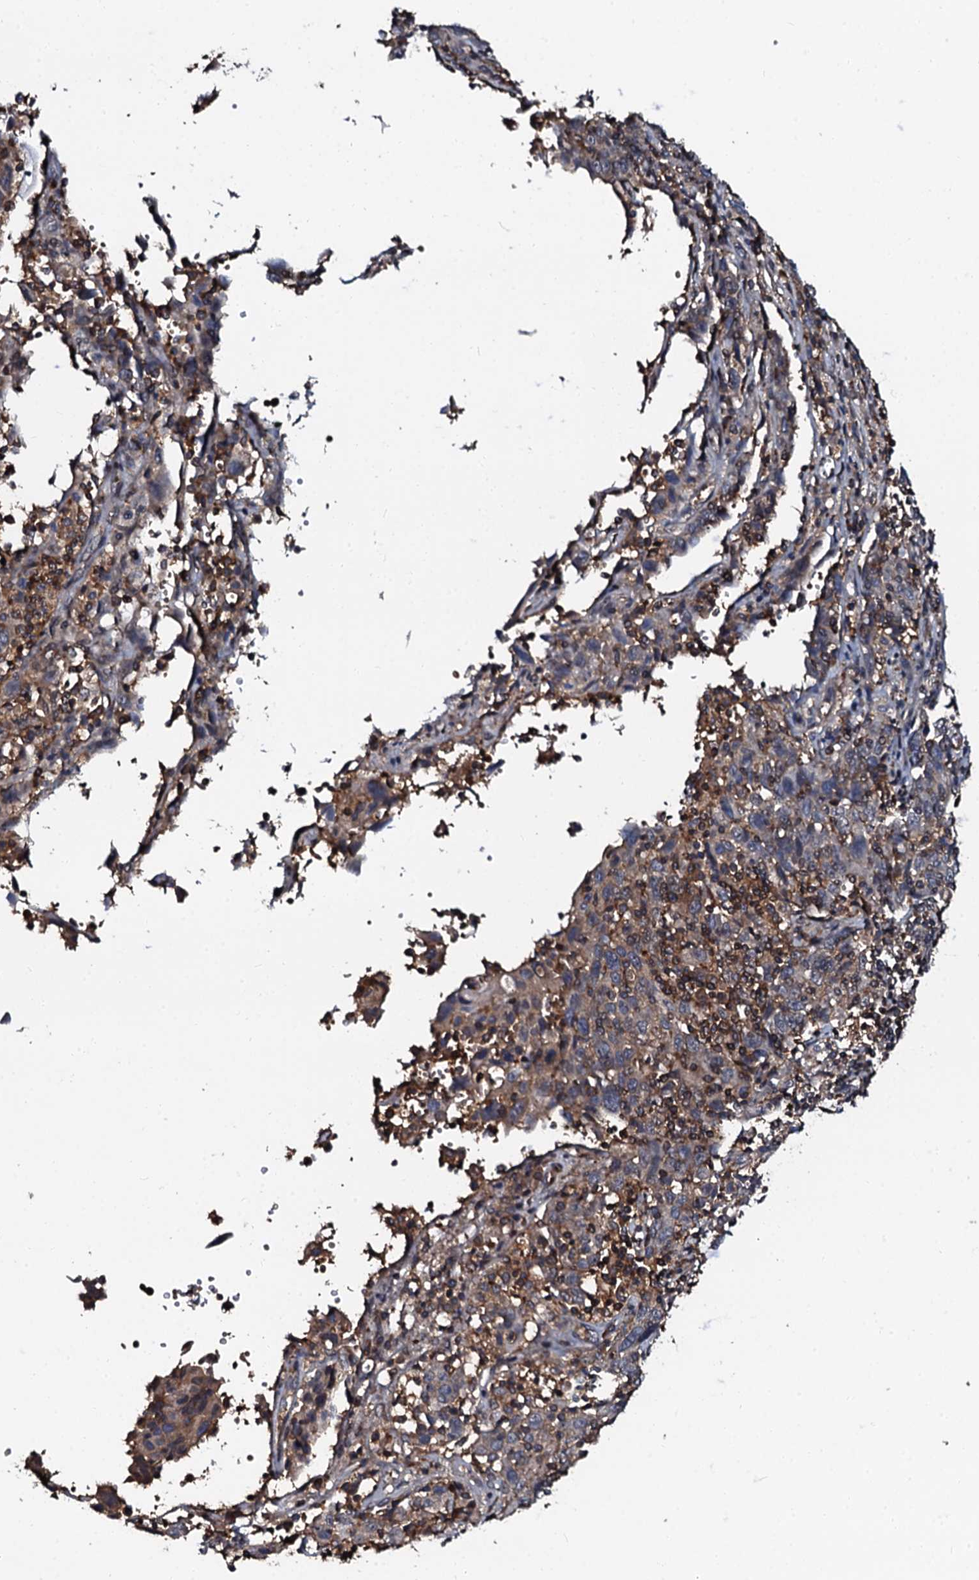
{"staining": {"intensity": "weak", "quantity": "<25%", "location": "cytoplasmic/membranous"}, "tissue": "cervical cancer", "cell_type": "Tumor cells", "image_type": "cancer", "snomed": [{"axis": "morphology", "description": "Squamous cell carcinoma, NOS"}, {"axis": "topography", "description": "Cervix"}], "caption": "Cervical cancer (squamous cell carcinoma) was stained to show a protein in brown. There is no significant positivity in tumor cells. (Stains: DAB (3,3'-diaminobenzidine) immunohistochemistry with hematoxylin counter stain, Microscopy: brightfield microscopy at high magnification).", "gene": "N4BP1", "patient": {"sex": "female", "age": 46}}